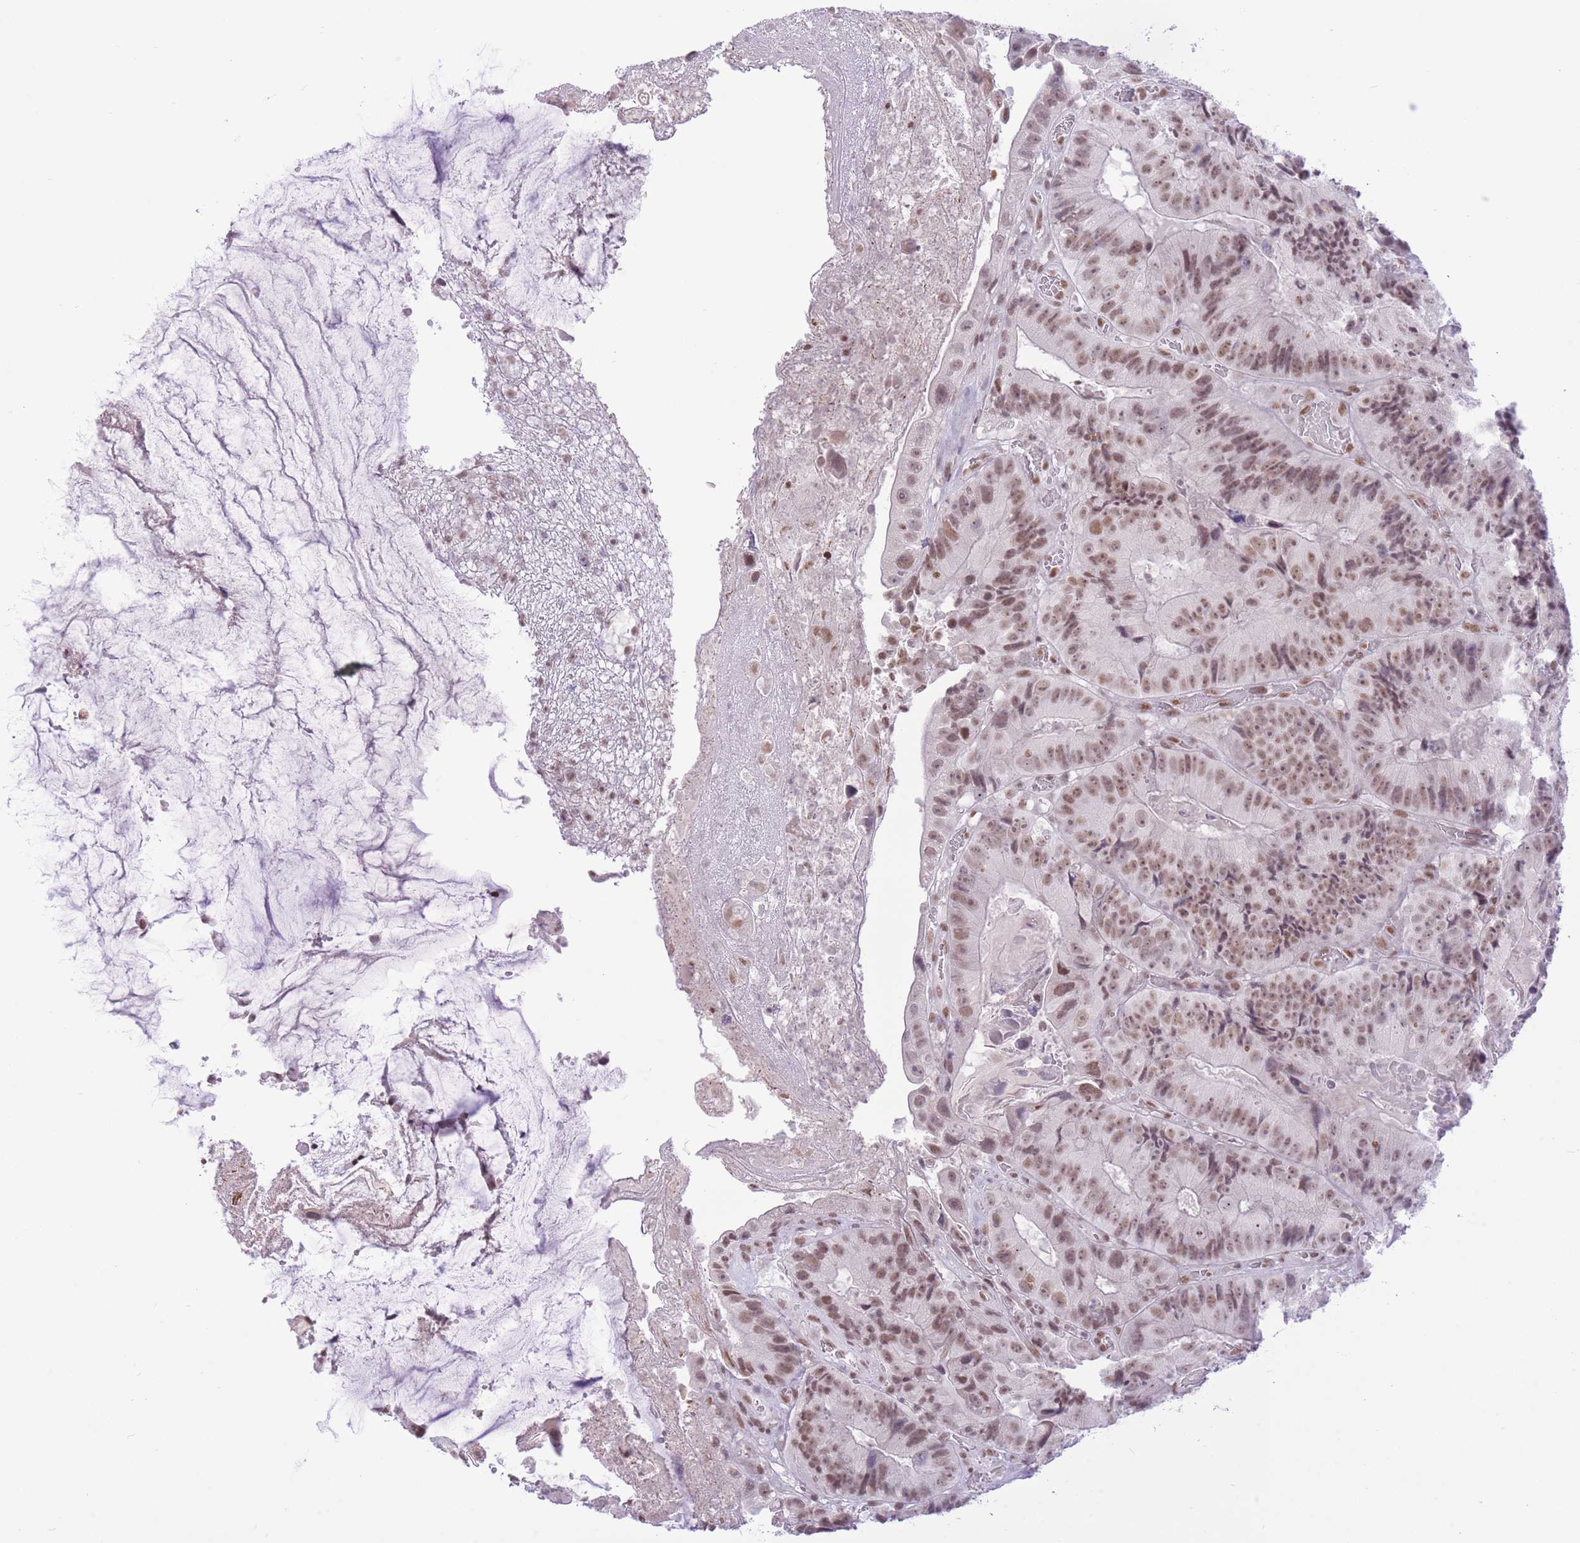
{"staining": {"intensity": "moderate", "quantity": ">75%", "location": "nuclear"}, "tissue": "colorectal cancer", "cell_type": "Tumor cells", "image_type": "cancer", "snomed": [{"axis": "morphology", "description": "Adenocarcinoma, NOS"}, {"axis": "topography", "description": "Colon"}], "caption": "Adenocarcinoma (colorectal) stained with a protein marker shows moderate staining in tumor cells.", "gene": "ZBED5", "patient": {"sex": "female", "age": 86}}